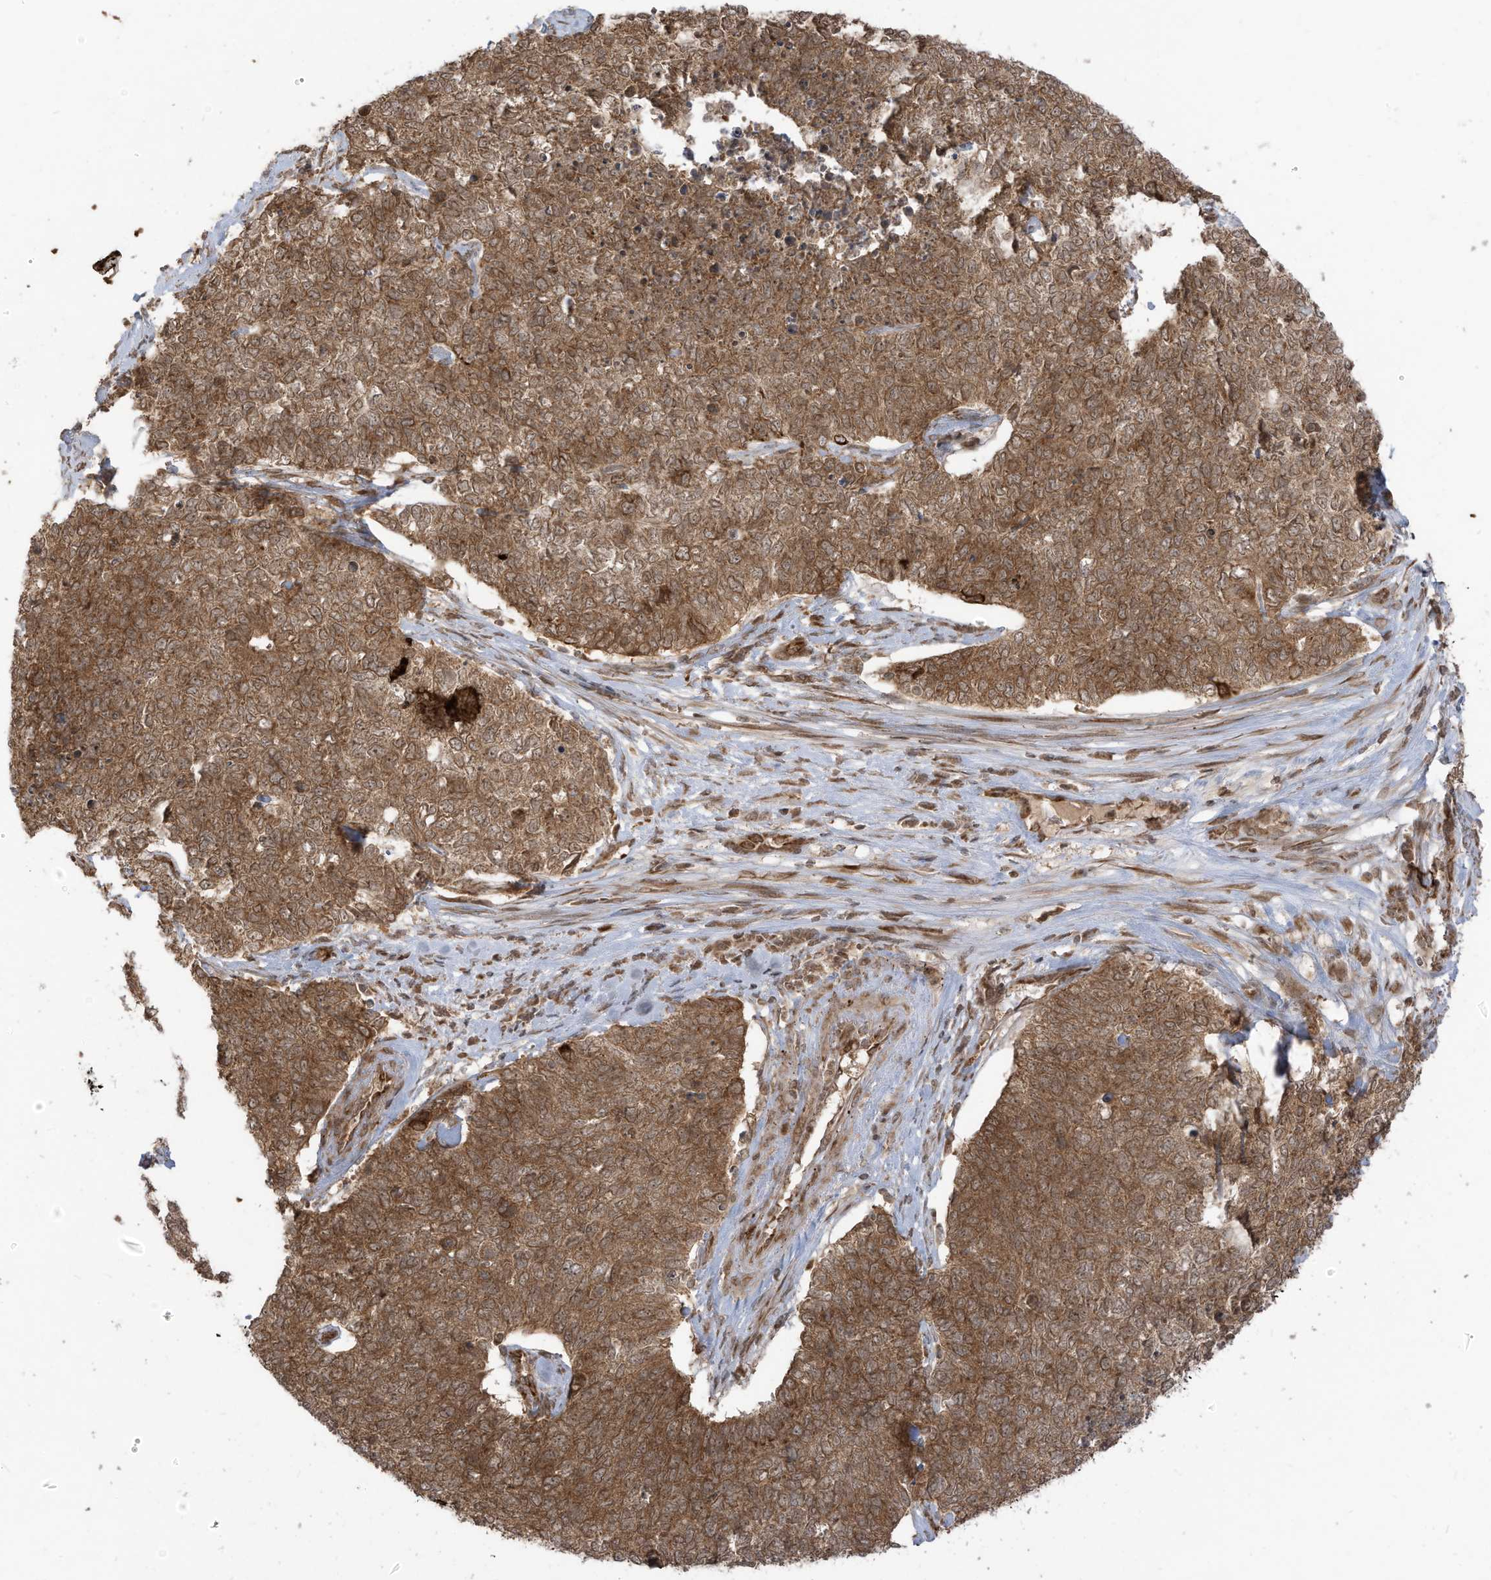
{"staining": {"intensity": "moderate", "quantity": ">75%", "location": "cytoplasmic/membranous"}, "tissue": "cervical cancer", "cell_type": "Tumor cells", "image_type": "cancer", "snomed": [{"axis": "morphology", "description": "Squamous cell carcinoma, NOS"}, {"axis": "topography", "description": "Cervix"}], "caption": "The immunohistochemical stain highlights moderate cytoplasmic/membranous expression in tumor cells of cervical squamous cell carcinoma tissue.", "gene": "TRIM67", "patient": {"sex": "female", "age": 63}}